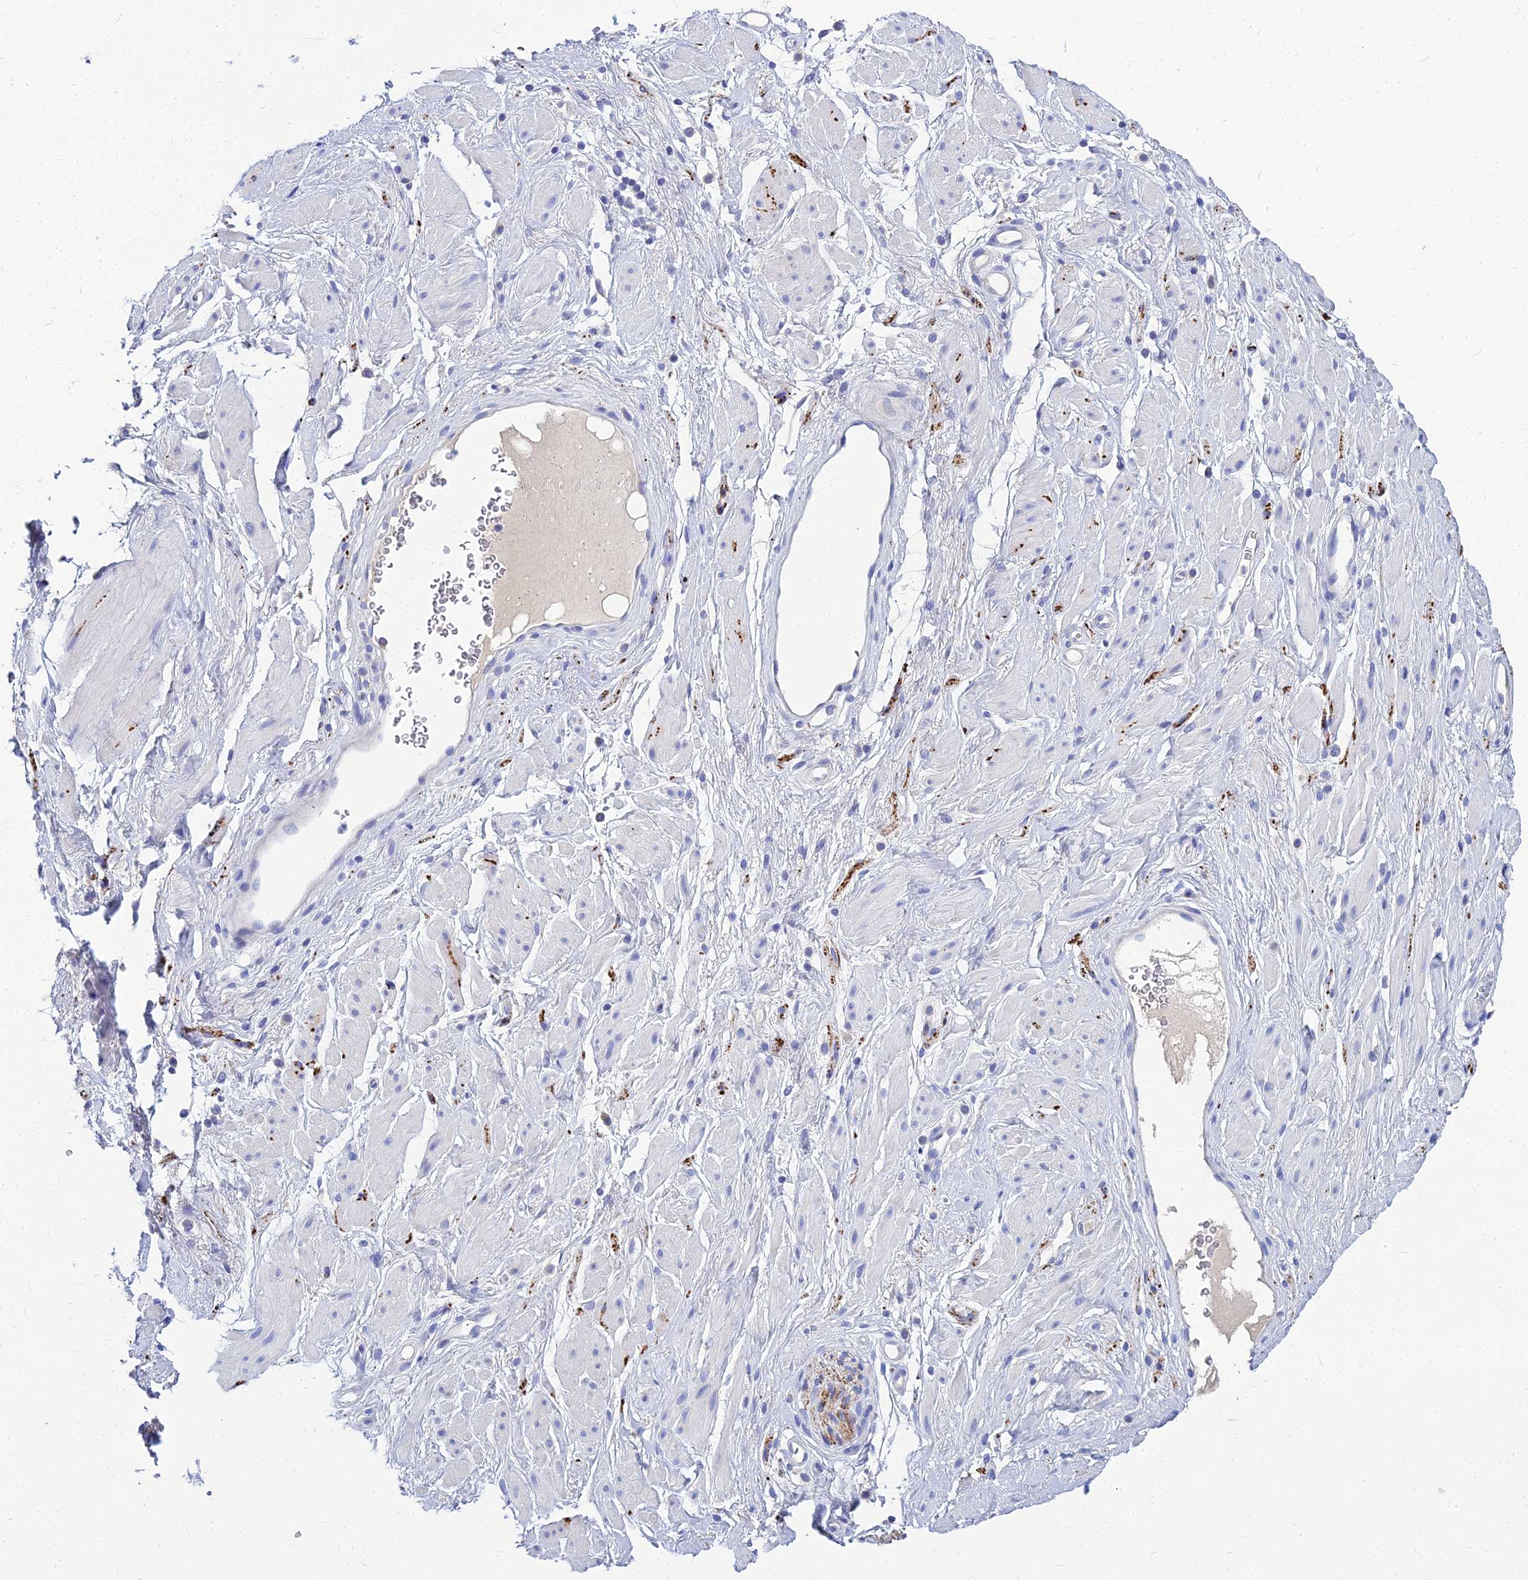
{"staining": {"intensity": "negative", "quantity": "none", "location": "none"}, "tissue": "soft tissue", "cell_type": "Chondrocytes", "image_type": "normal", "snomed": [{"axis": "morphology", "description": "Normal tissue, NOS"}, {"axis": "morphology", "description": "Adenocarcinoma, NOS"}, {"axis": "topography", "description": "Rectum"}, {"axis": "topography", "description": "Vagina"}, {"axis": "topography", "description": "Peripheral nerve tissue"}], "caption": "Histopathology image shows no significant protein positivity in chondrocytes of benign soft tissue.", "gene": "NPY", "patient": {"sex": "female", "age": 71}}